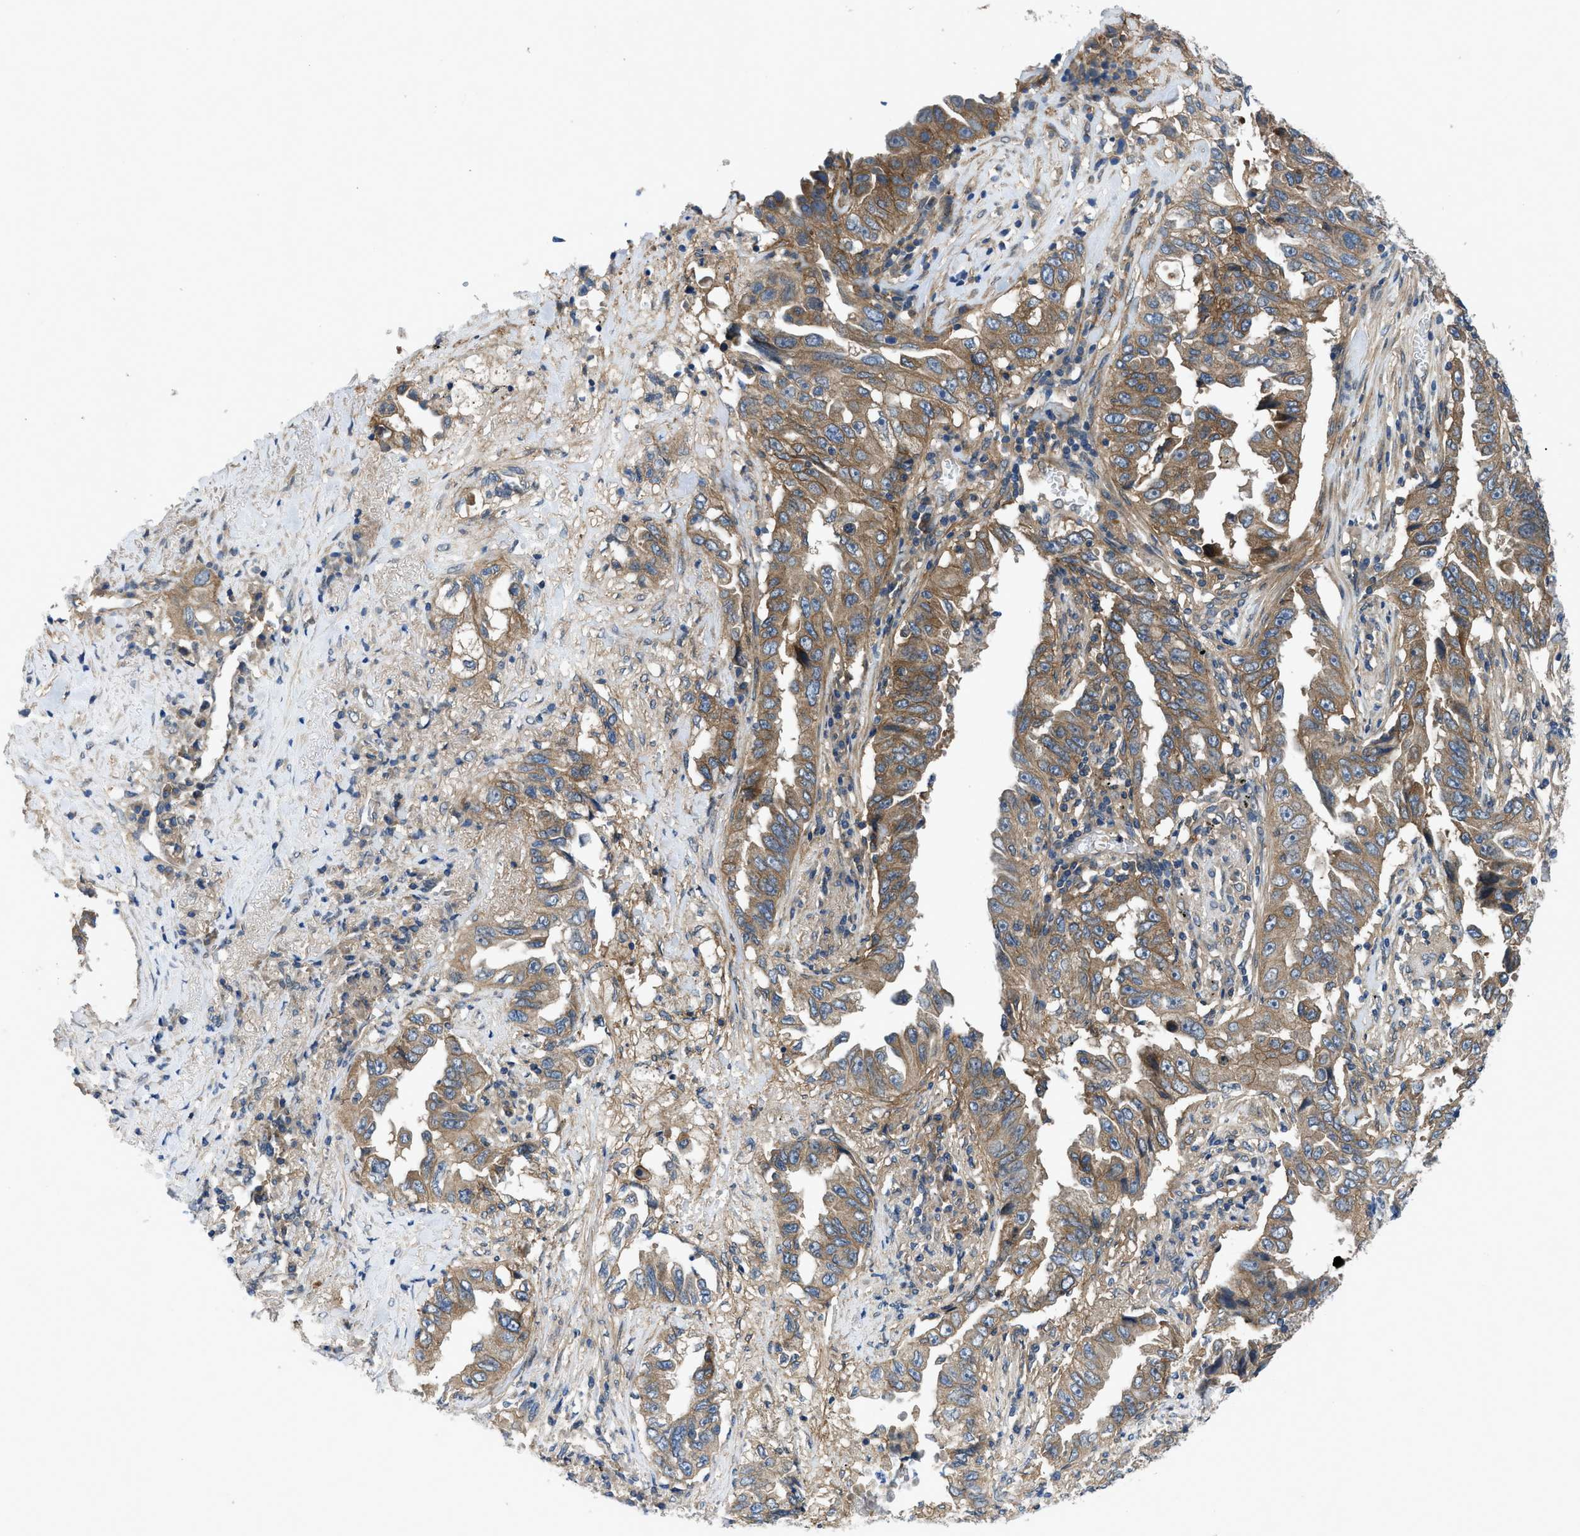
{"staining": {"intensity": "moderate", "quantity": ">75%", "location": "cytoplasmic/membranous"}, "tissue": "lung cancer", "cell_type": "Tumor cells", "image_type": "cancer", "snomed": [{"axis": "morphology", "description": "Adenocarcinoma, NOS"}, {"axis": "topography", "description": "Lung"}], "caption": "IHC micrograph of human adenocarcinoma (lung) stained for a protein (brown), which demonstrates medium levels of moderate cytoplasmic/membranous positivity in about >75% of tumor cells.", "gene": "PANX1", "patient": {"sex": "female", "age": 51}}